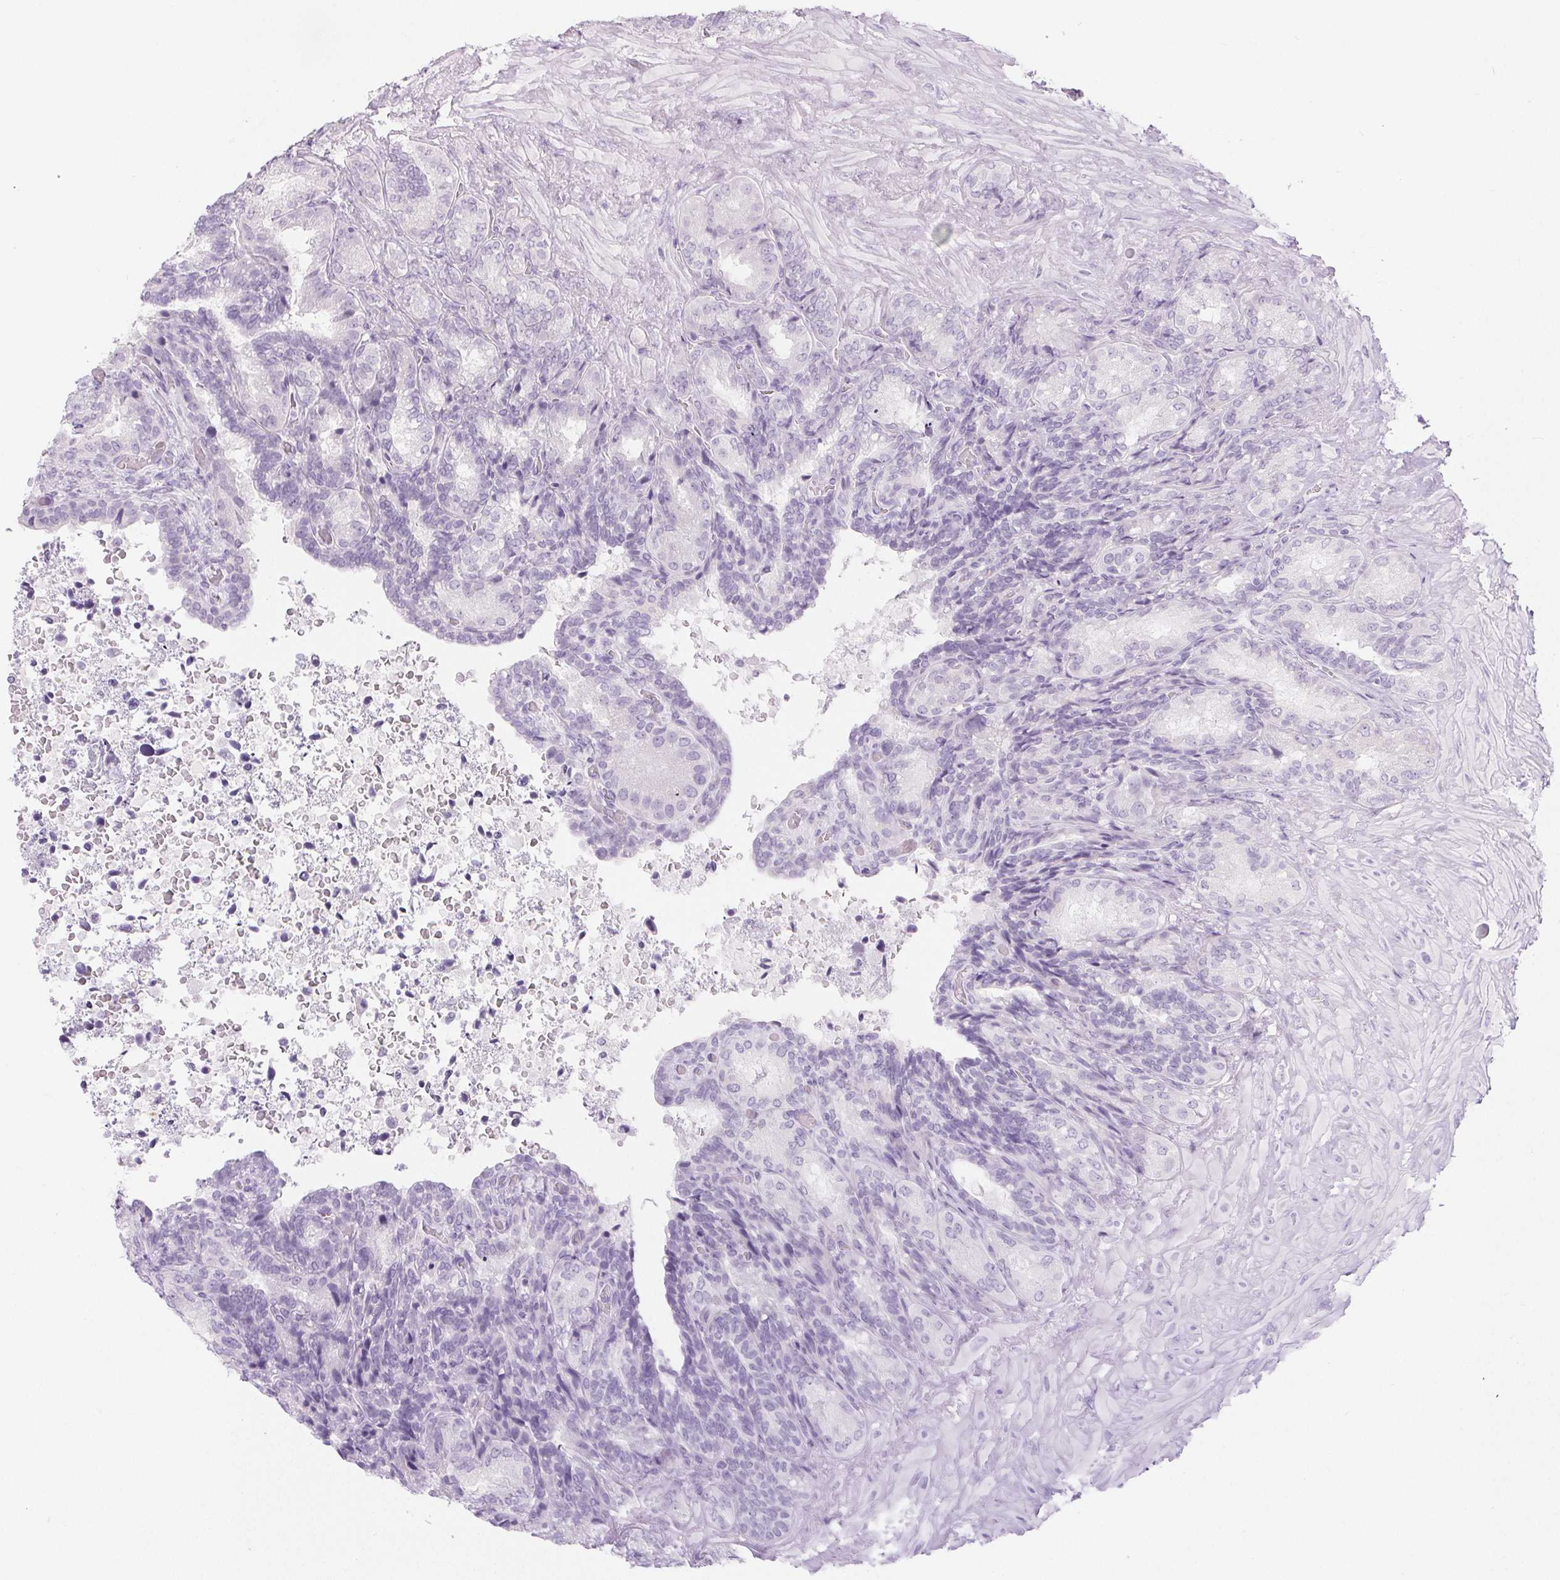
{"staining": {"intensity": "negative", "quantity": "none", "location": "none"}, "tissue": "seminal vesicle", "cell_type": "Glandular cells", "image_type": "normal", "snomed": [{"axis": "morphology", "description": "Normal tissue, NOS"}, {"axis": "topography", "description": "Seminal veicle"}], "caption": "A high-resolution histopathology image shows immunohistochemistry (IHC) staining of unremarkable seminal vesicle, which shows no significant expression in glandular cells.", "gene": "SPRR3", "patient": {"sex": "male", "age": 68}}